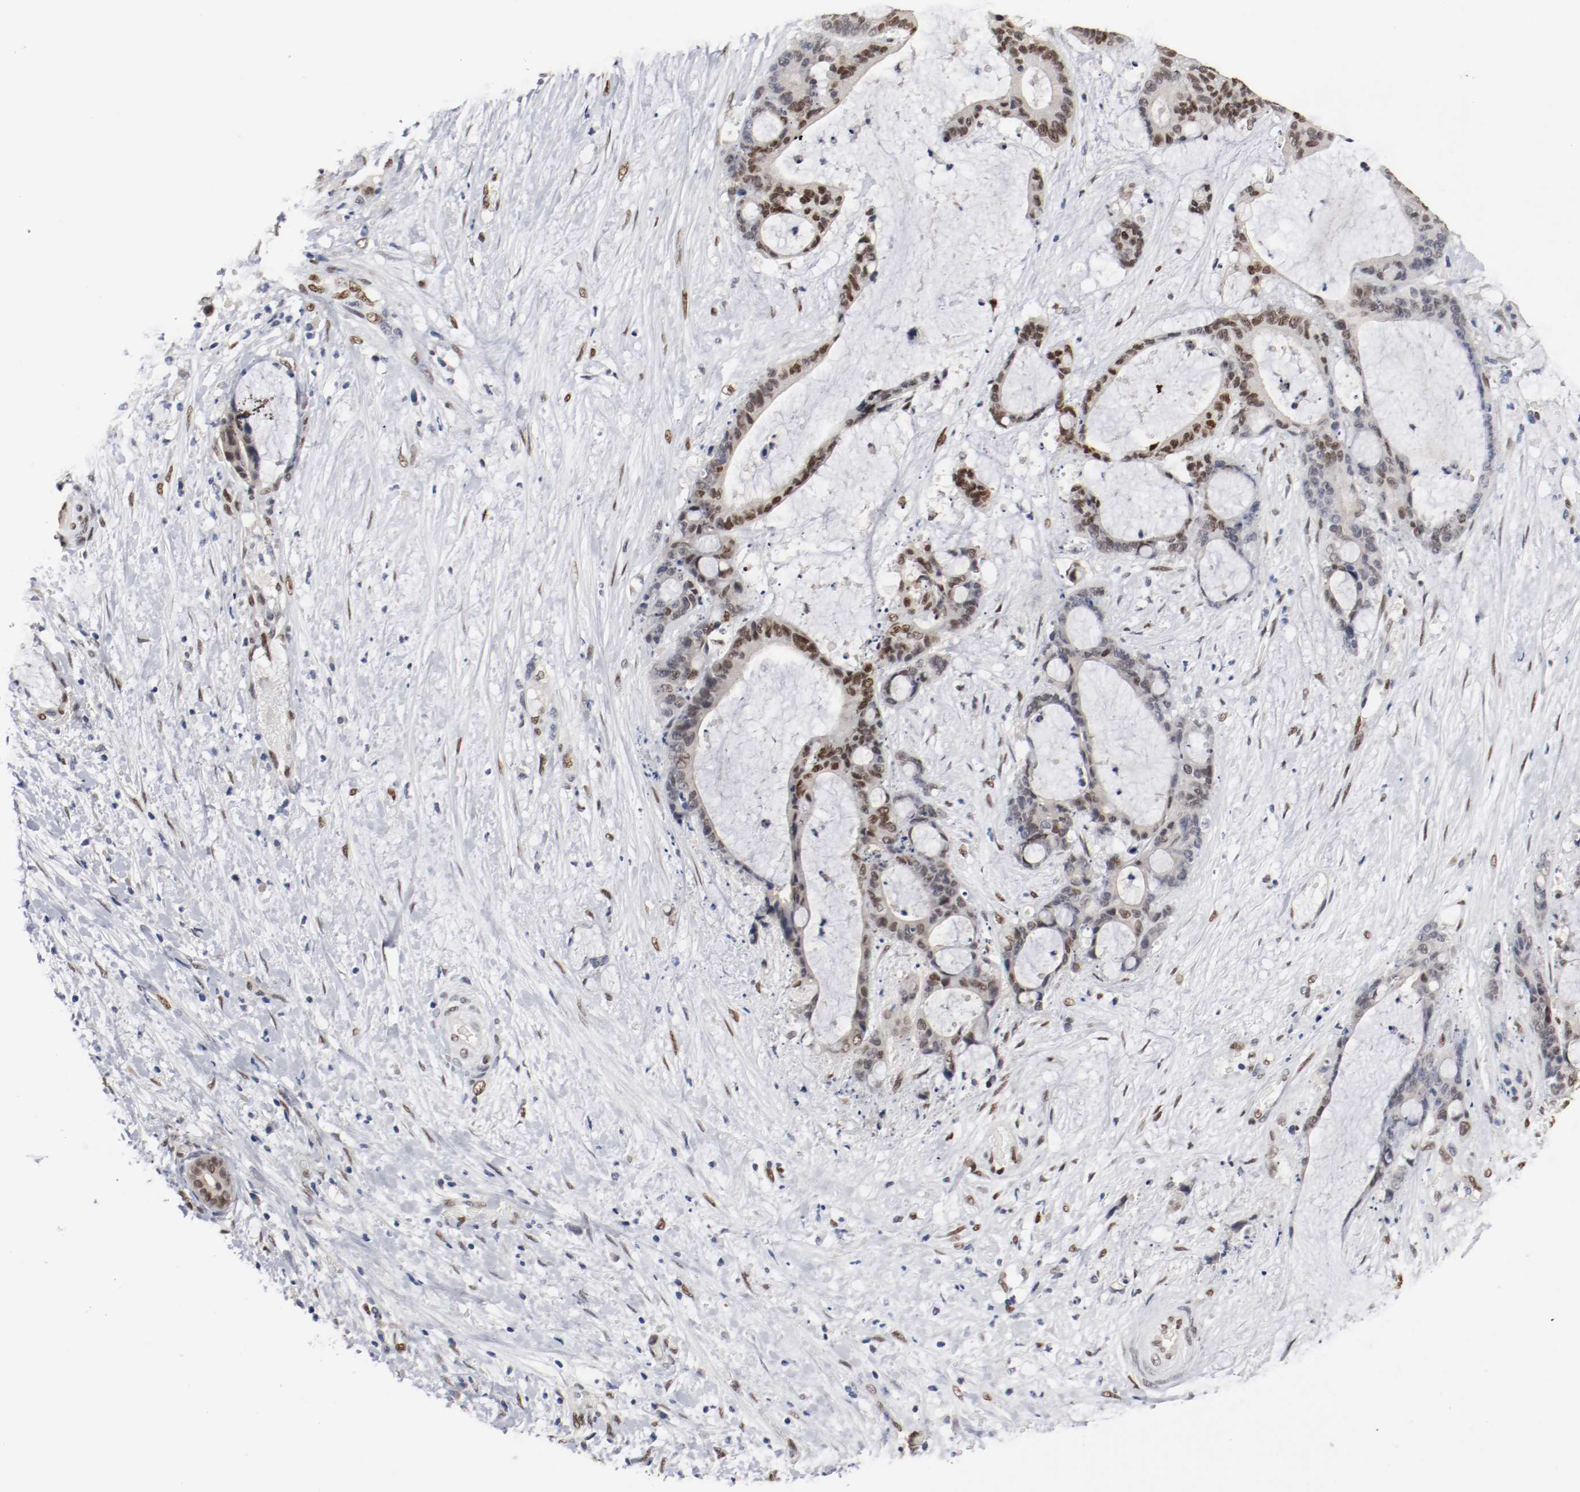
{"staining": {"intensity": "strong", "quantity": "25%-75%", "location": "nuclear"}, "tissue": "liver cancer", "cell_type": "Tumor cells", "image_type": "cancer", "snomed": [{"axis": "morphology", "description": "Cholangiocarcinoma"}, {"axis": "topography", "description": "Liver"}], "caption": "Liver cholangiocarcinoma was stained to show a protein in brown. There is high levels of strong nuclear positivity in about 25%-75% of tumor cells.", "gene": "FOSL2", "patient": {"sex": "female", "age": 73}}